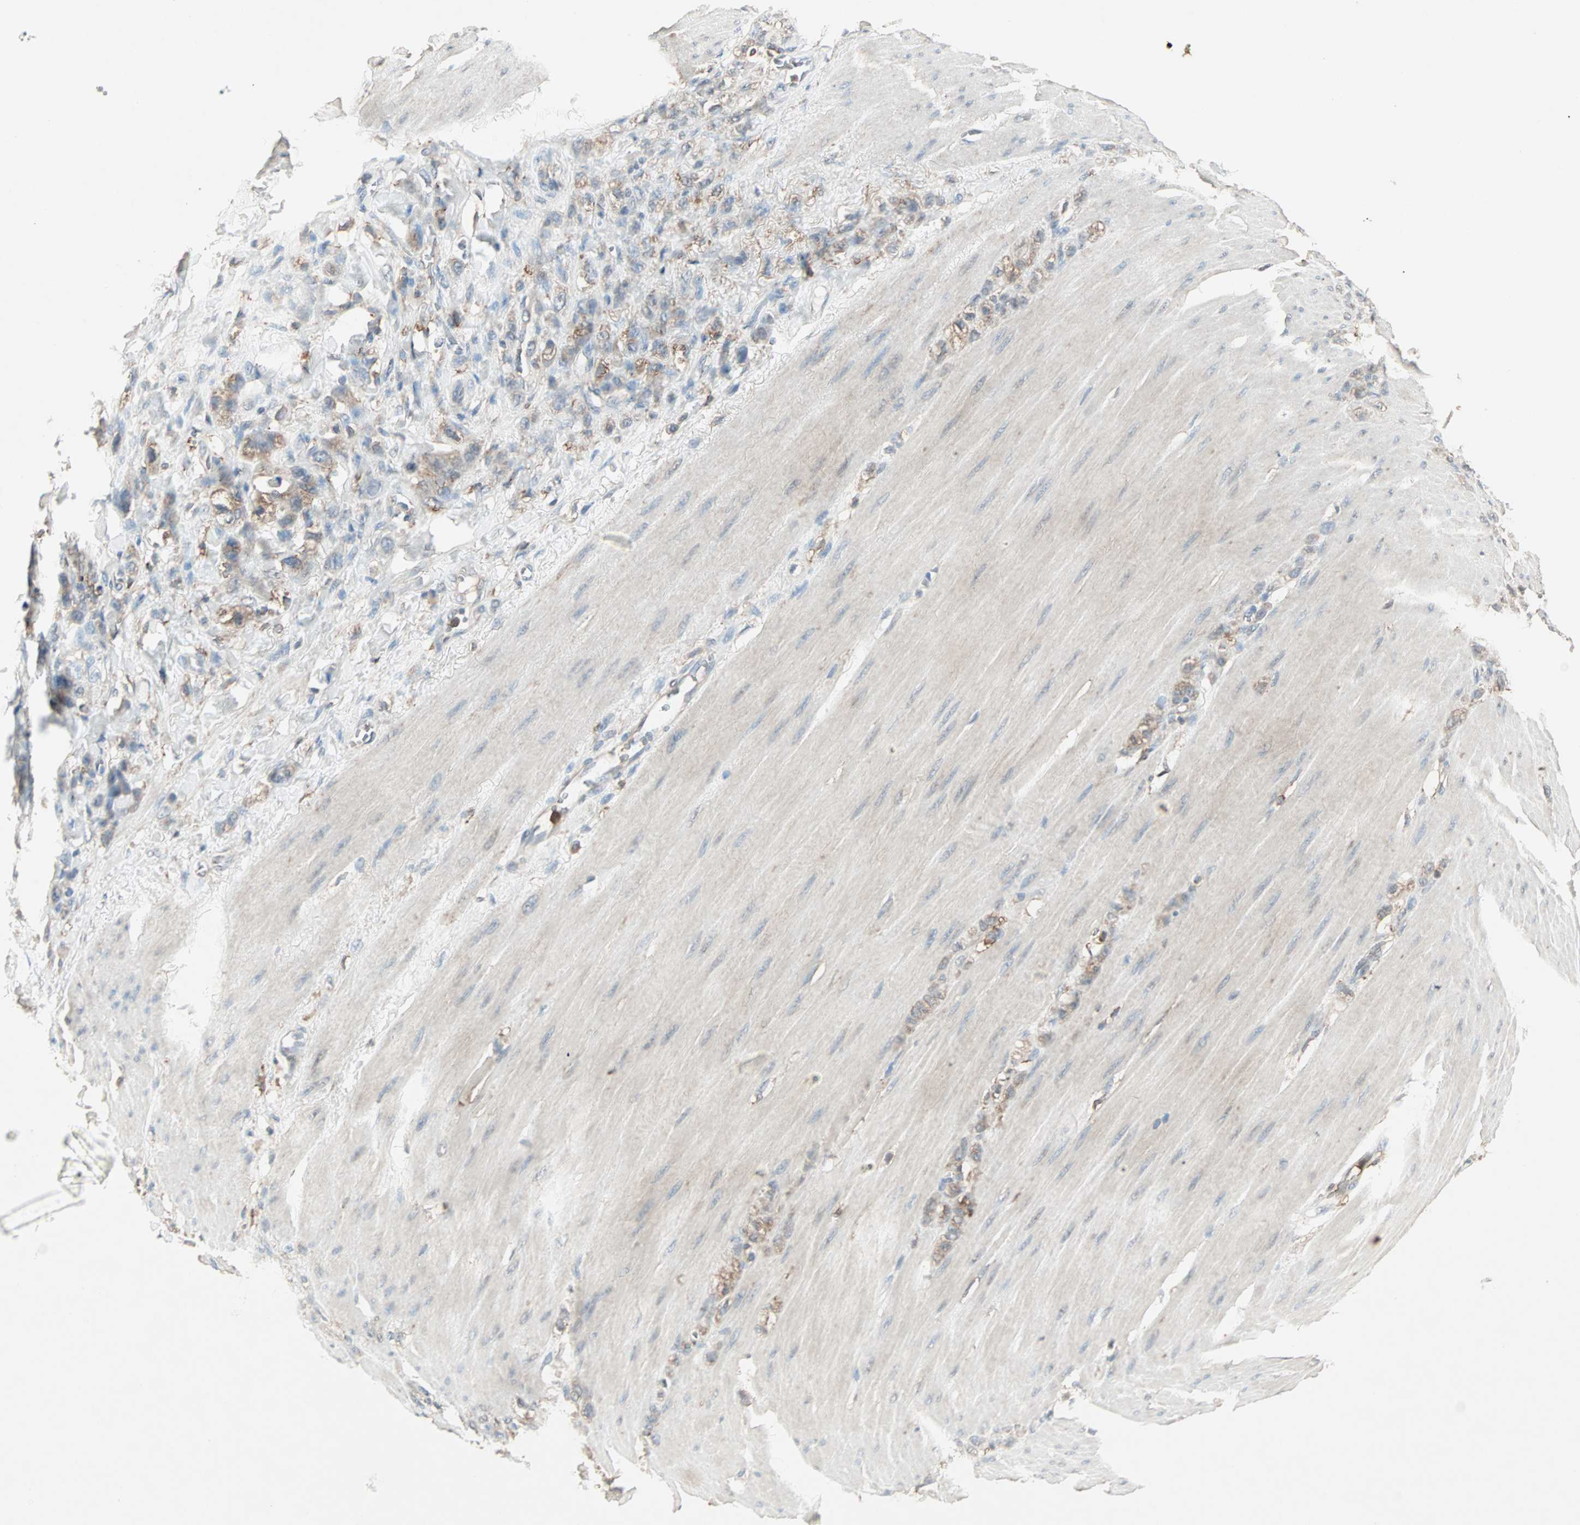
{"staining": {"intensity": "weak", "quantity": "25%-75%", "location": "cytoplasmic/membranous"}, "tissue": "stomach cancer", "cell_type": "Tumor cells", "image_type": "cancer", "snomed": [{"axis": "morphology", "description": "Adenocarcinoma, NOS"}, {"axis": "topography", "description": "Stomach"}], "caption": "A histopathology image of human stomach cancer stained for a protein exhibits weak cytoplasmic/membranous brown staining in tumor cells.", "gene": "MMP3", "patient": {"sex": "male", "age": 82}}